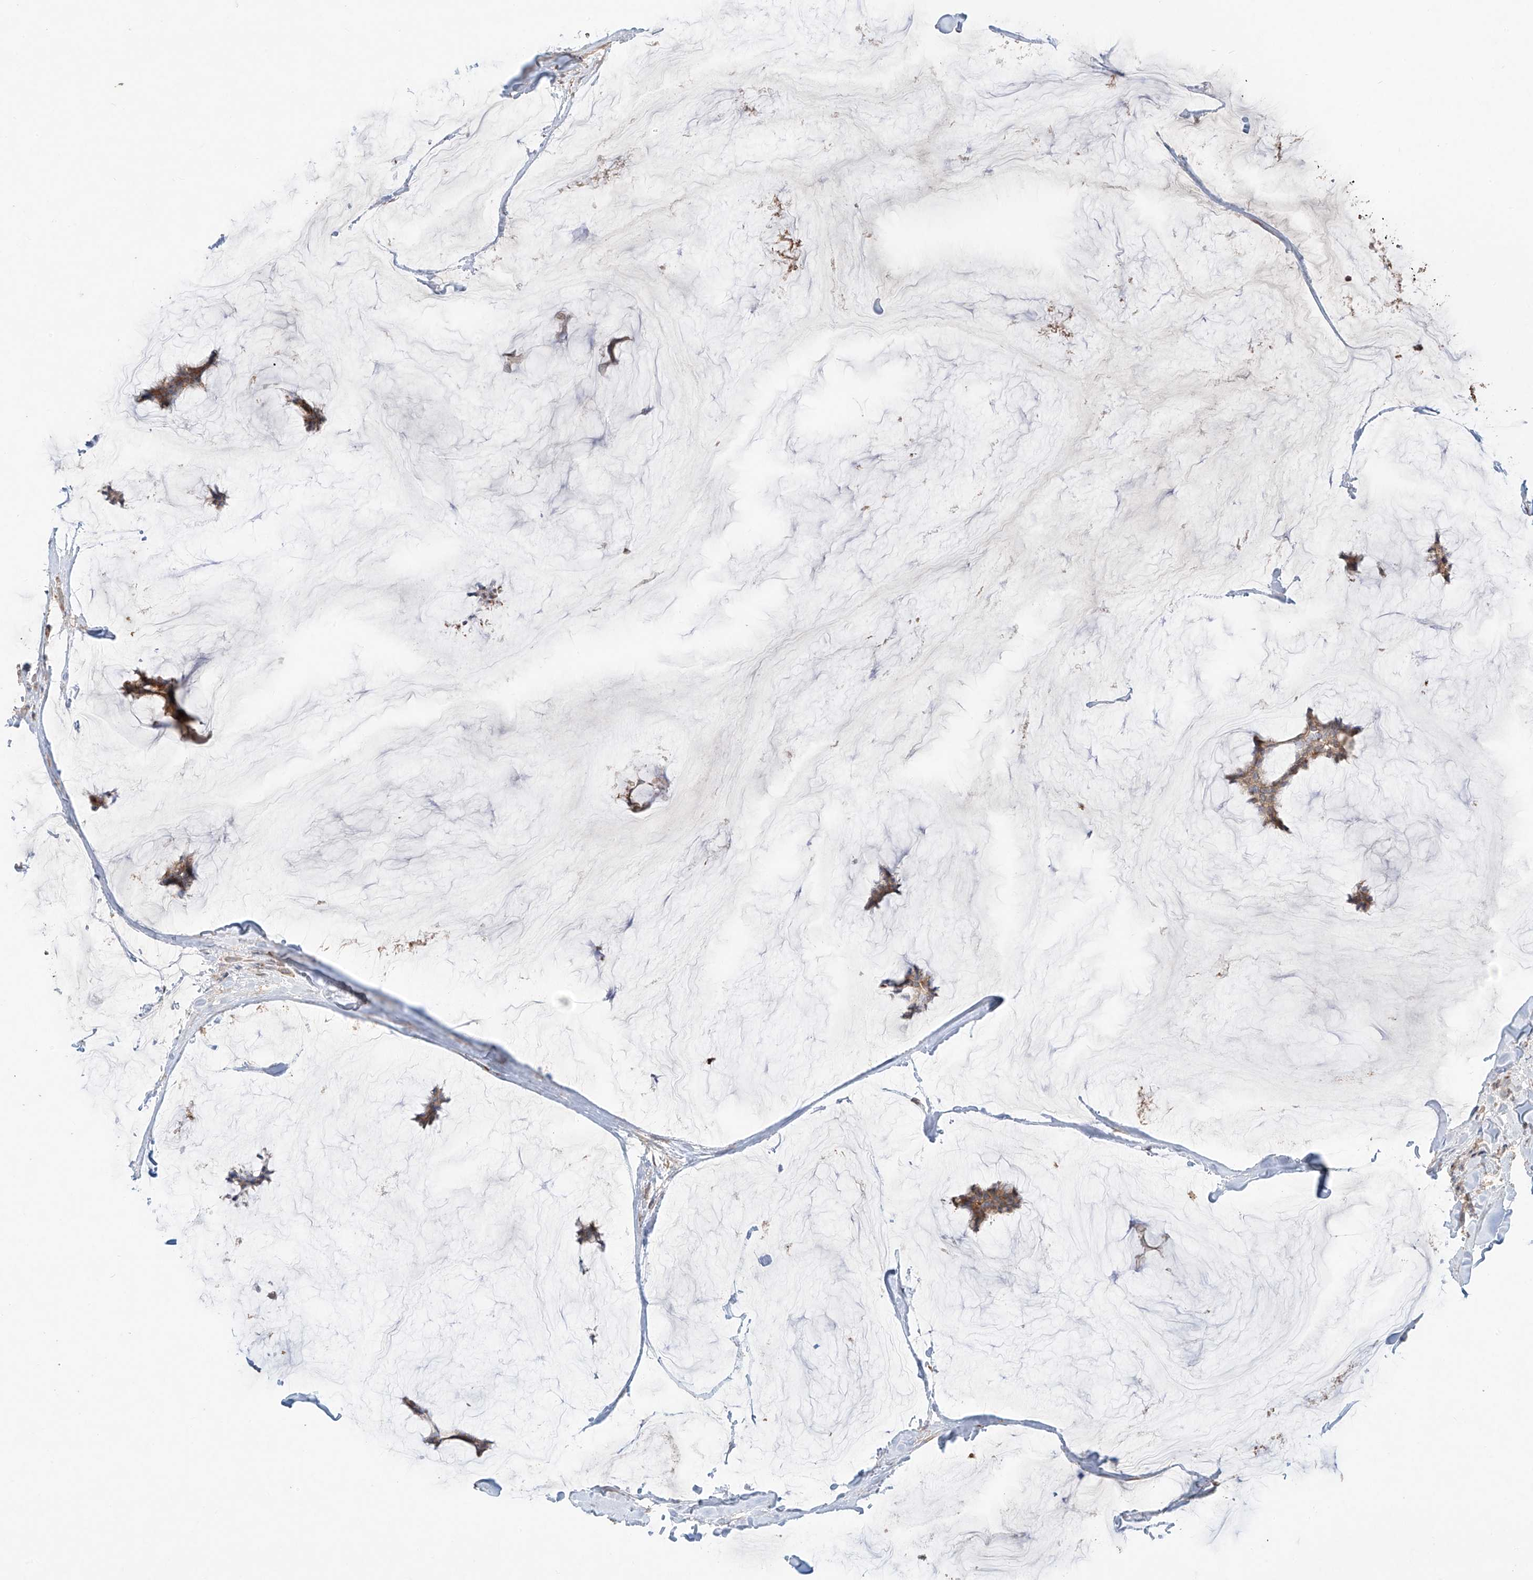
{"staining": {"intensity": "moderate", "quantity": ">75%", "location": "cytoplasmic/membranous"}, "tissue": "breast cancer", "cell_type": "Tumor cells", "image_type": "cancer", "snomed": [{"axis": "morphology", "description": "Duct carcinoma"}, {"axis": "topography", "description": "Breast"}], "caption": "IHC of breast cancer exhibits medium levels of moderate cytoplasmic/membranous positivity in approximately >75% of tumor cells. The protein of interest is shown in brown color, while the nuclei are stained blue.", "gene": "COLGALT2", "patient": {"sex": "female", "age": 93}}